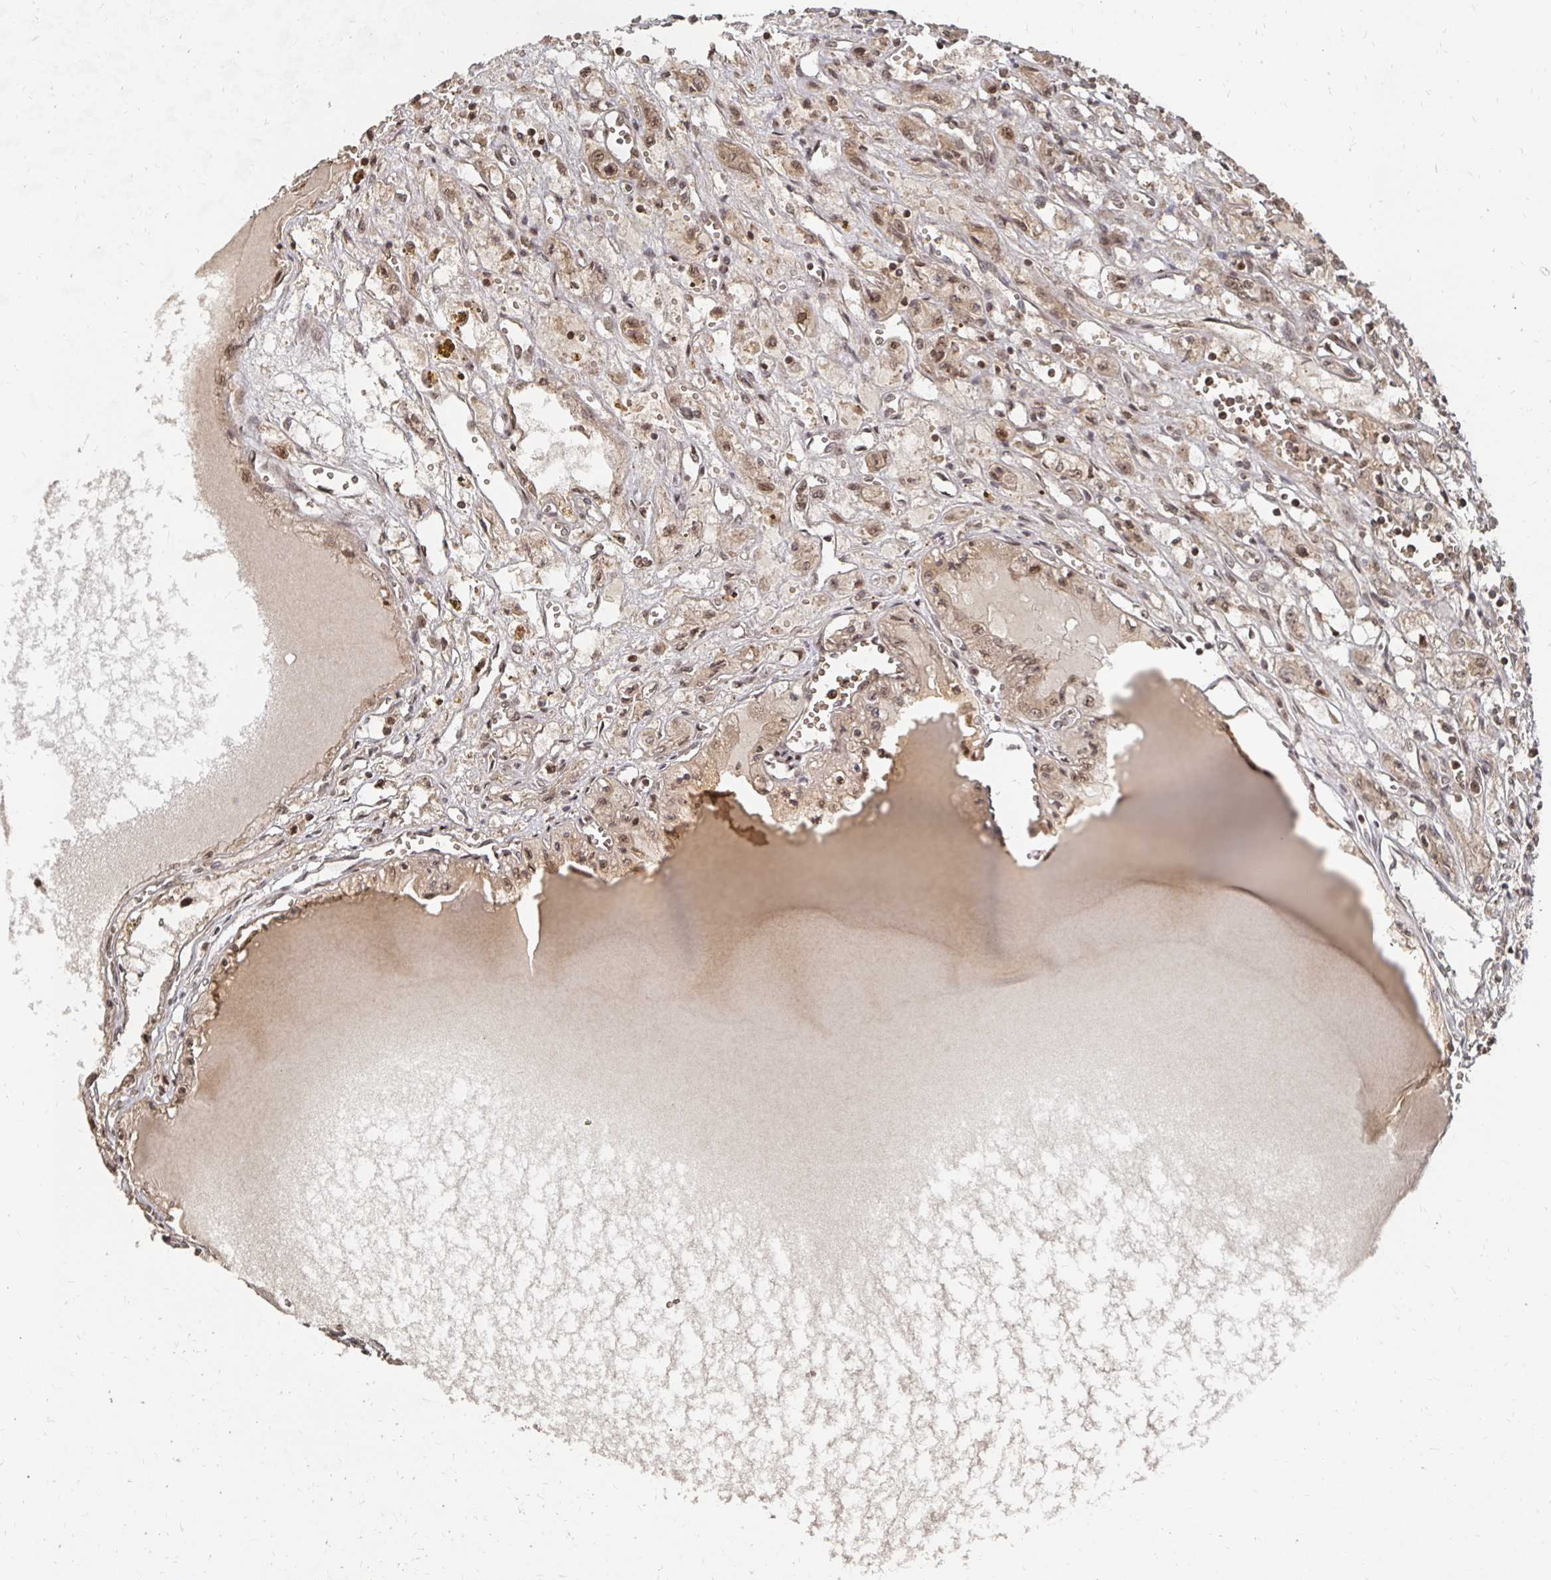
{"staining": {"intensity": "moderate", "quantity": ">75%", "location": "nuclear"}, "tissue": "renal cancer", "cell_type": "Tumor cells", "image_type": "cancer", "snomed": [{"axis": "morphology", "description": "Adenocarcinoma, NOS"}, {"axis": "topography", "description": "Kidney"}], "caption": "Immunohistochemical staining of adenocarcinoma (renal) displays medium levels of moderate nuclear staining in approximately >75% of tumor cells.", "gene": "GTF3C6", "patient": {"sex": "male", "age": 56}}